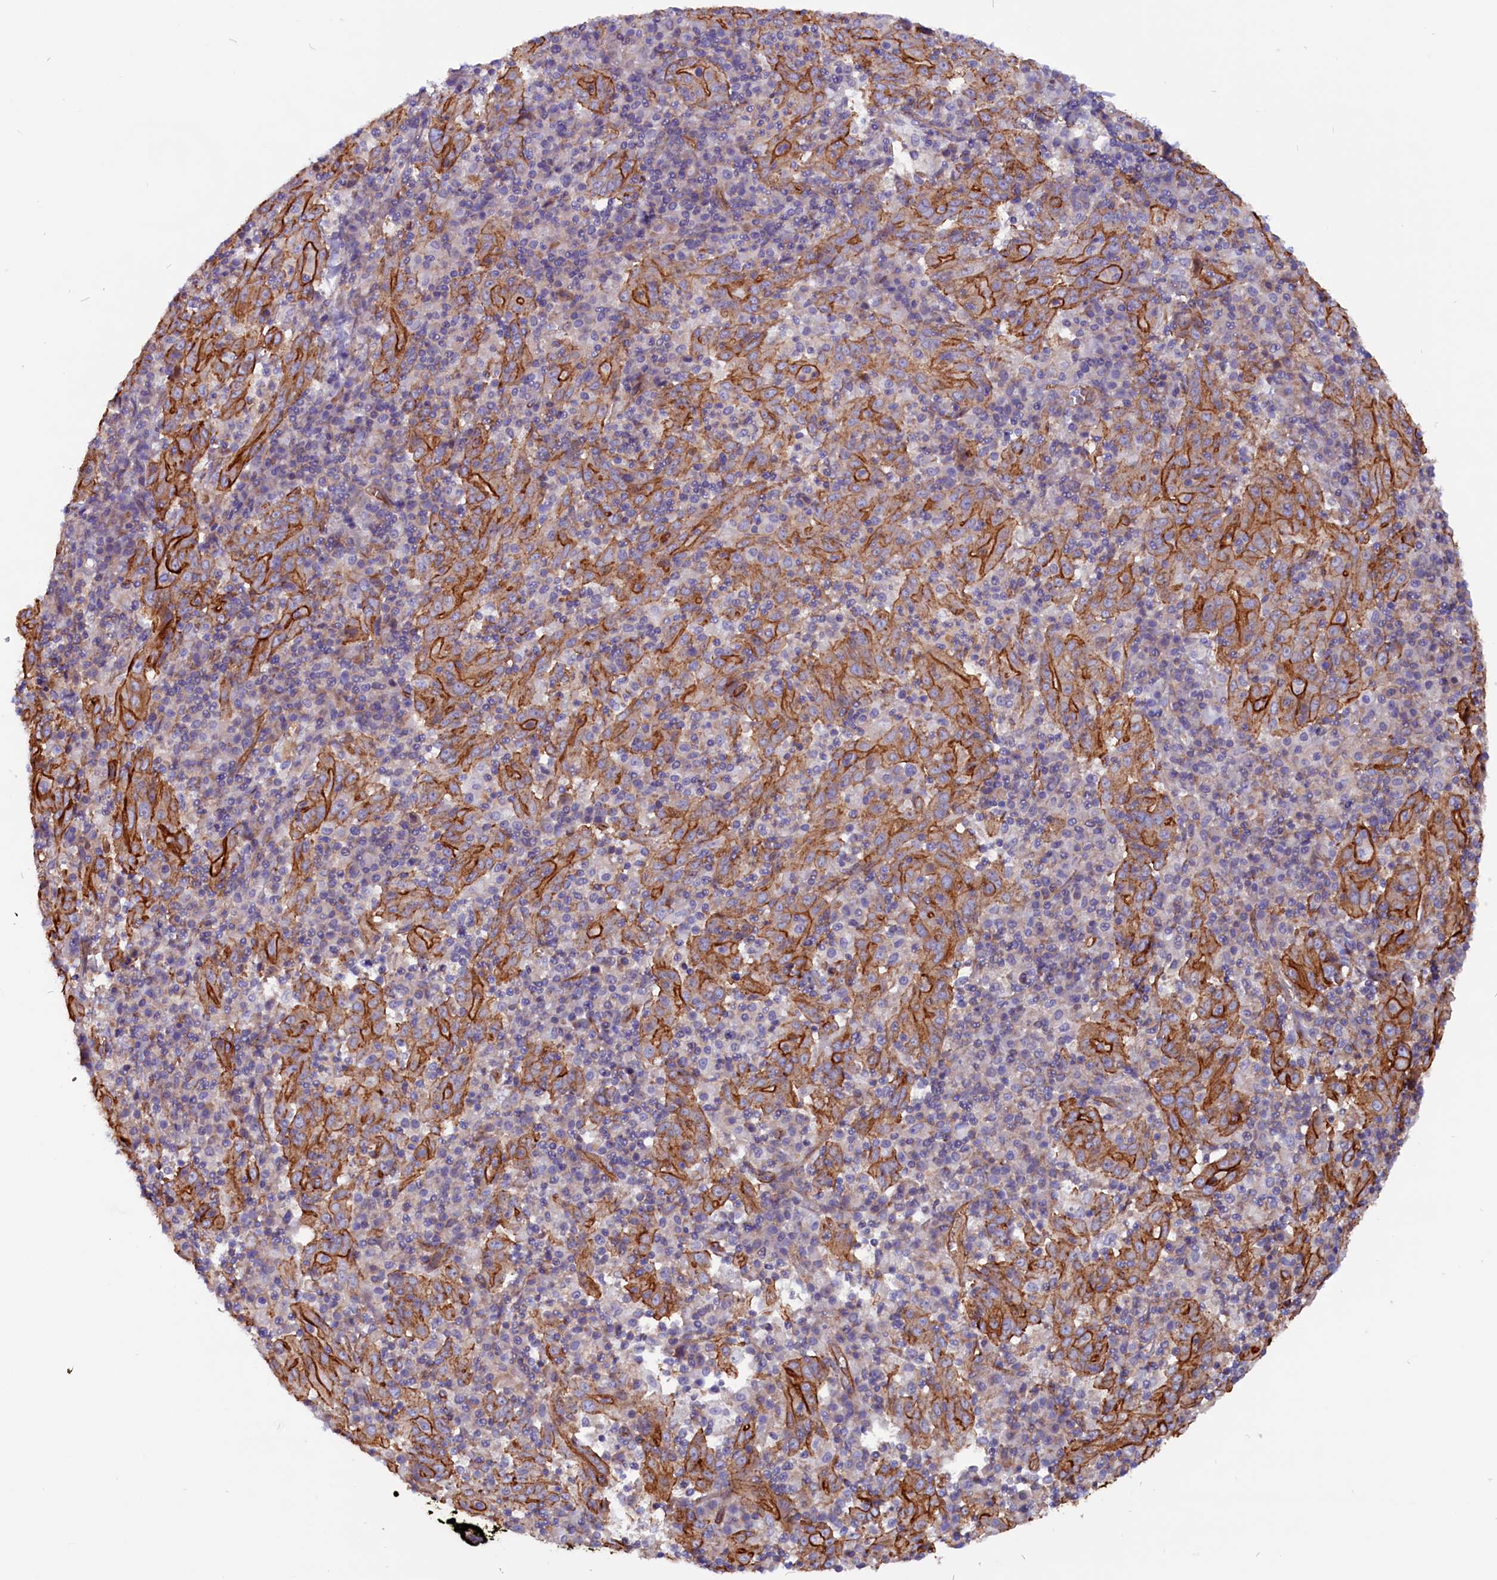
{"staining": {"intensity": "strong", "quantity": "25%-75%", "location": "cytoplasmic/membranous"}, "tissue": "pancreatic cancer", "cell_type": "Tumor cells", "image_type": "cancer", "snomed": [{"axis": "morphology", "description": "Adenocarcinoma, NOS"}, {"axis": "topography", "description": "Pancreas"}], "caption": "A brown stain shows strong cytoplasmic/membranous expression of a protein in adenocarcinoma (pancreatic) tumor cells.", "gene": "ZNF749", "patient": {"sex": "male", "age": 63}}